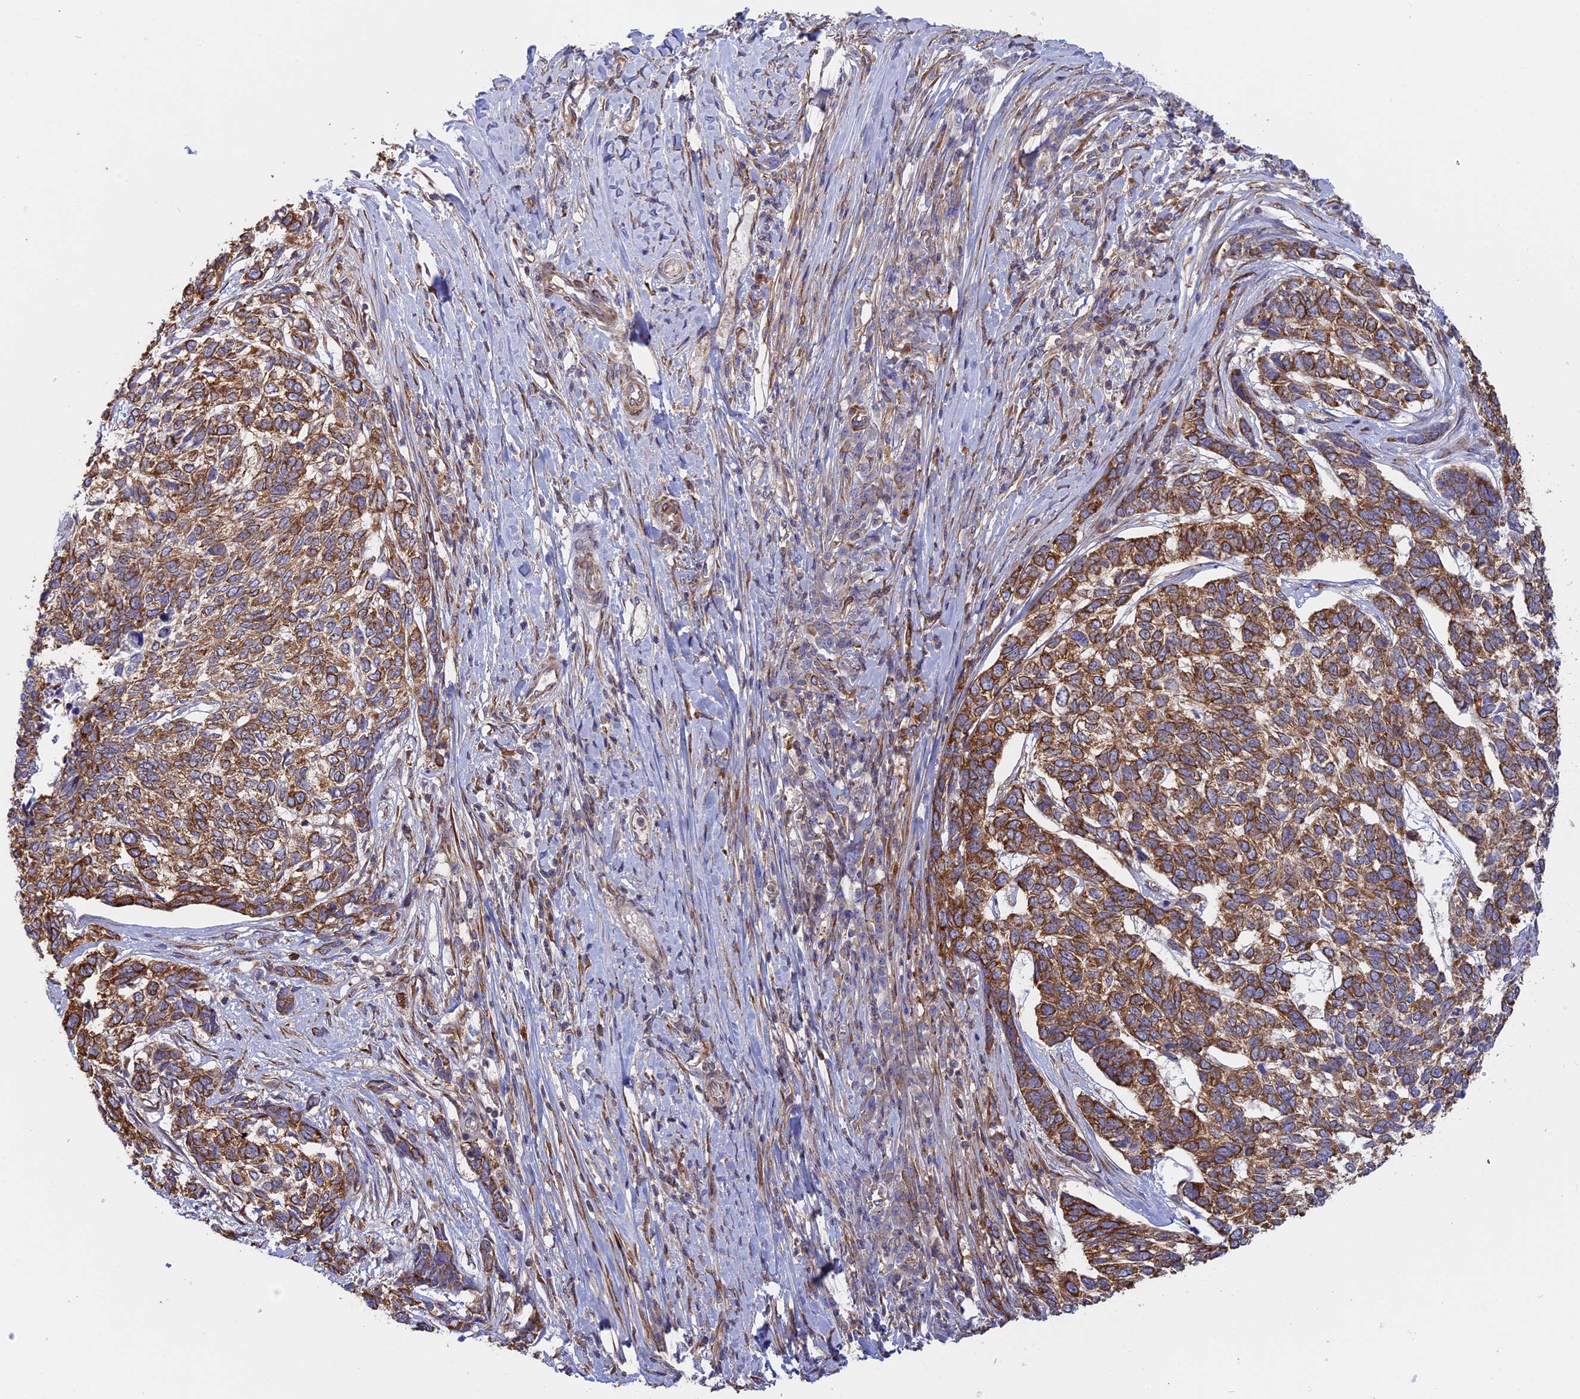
{"staining": {"intensity": "strong", "quantity": ">75%", "location": "cytoplasmic/membranous"}, "tissue": "skin cancer", "cell_type": "Tumor cells", "image_type": "cancer", "snomed": [{"axis": "morphology", "description": "Basal cell carcinoma"}, {"axis": "topography", "description": "Skin"}], "caption": "Immunohistochemical staining of human basal cell carcinoma (skin) exhibits high levels of strong cytoplasmic/membranous staining in about >75% of tumor cells.", "gene": "GMIP", "patient": {"sex": "female", "age": 65}}